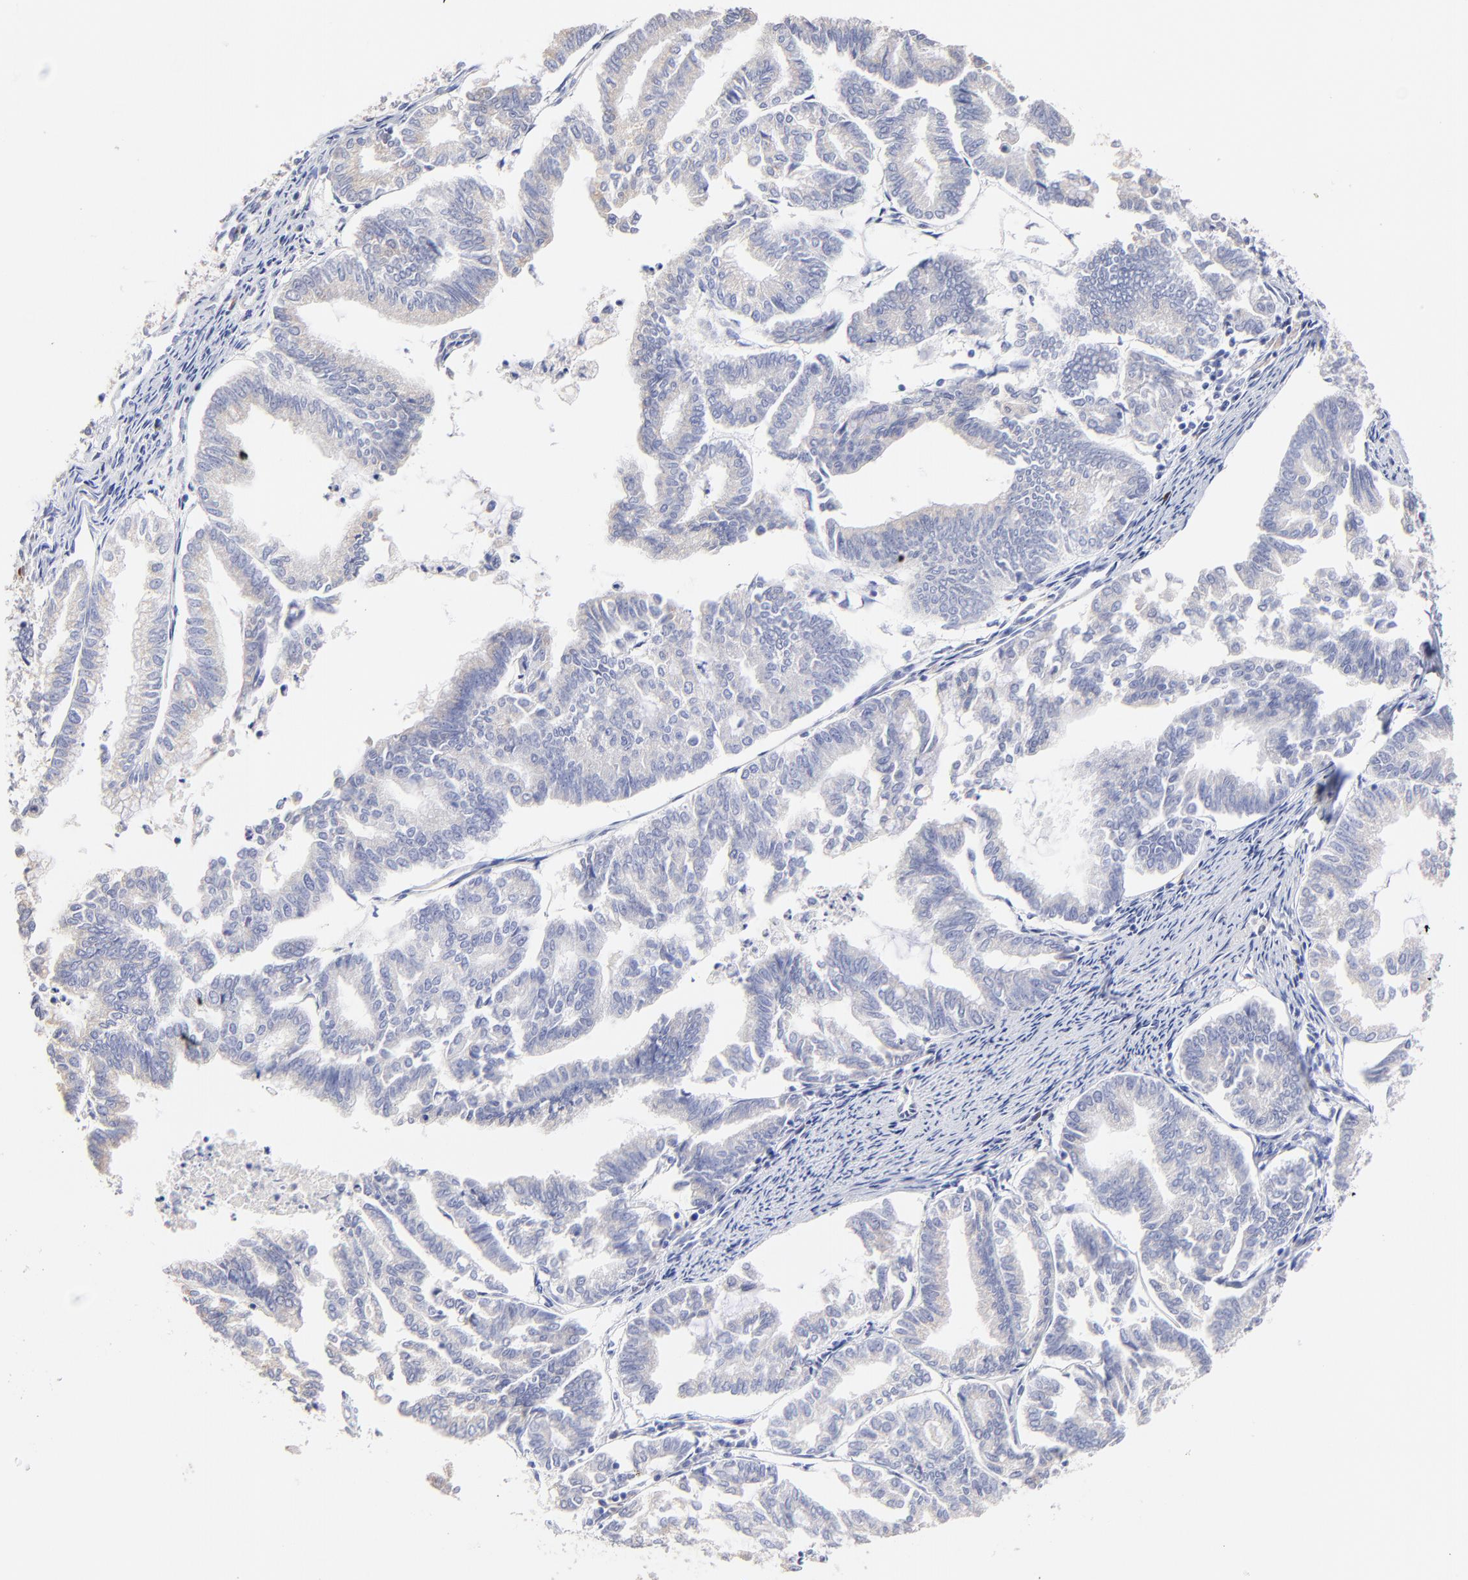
{"staining": {"intensity": "negative", "quantity": "none", "location": "none"}, "tissue": "endometrial cancer", "cell_type": "Tumor cells", "image_type": "cancer", "snomed": [{"axis": "morphology", "description": "Adenocarcinoma, NOS"}, {"axis": "topography", "description": "Endometrium"}], "caption": "Image shows no significant protein expression in tumor cells of adenocarcinoma (endometrial).", "gene": "ASB9", "patient": {"sex": "female", "age": 79}}